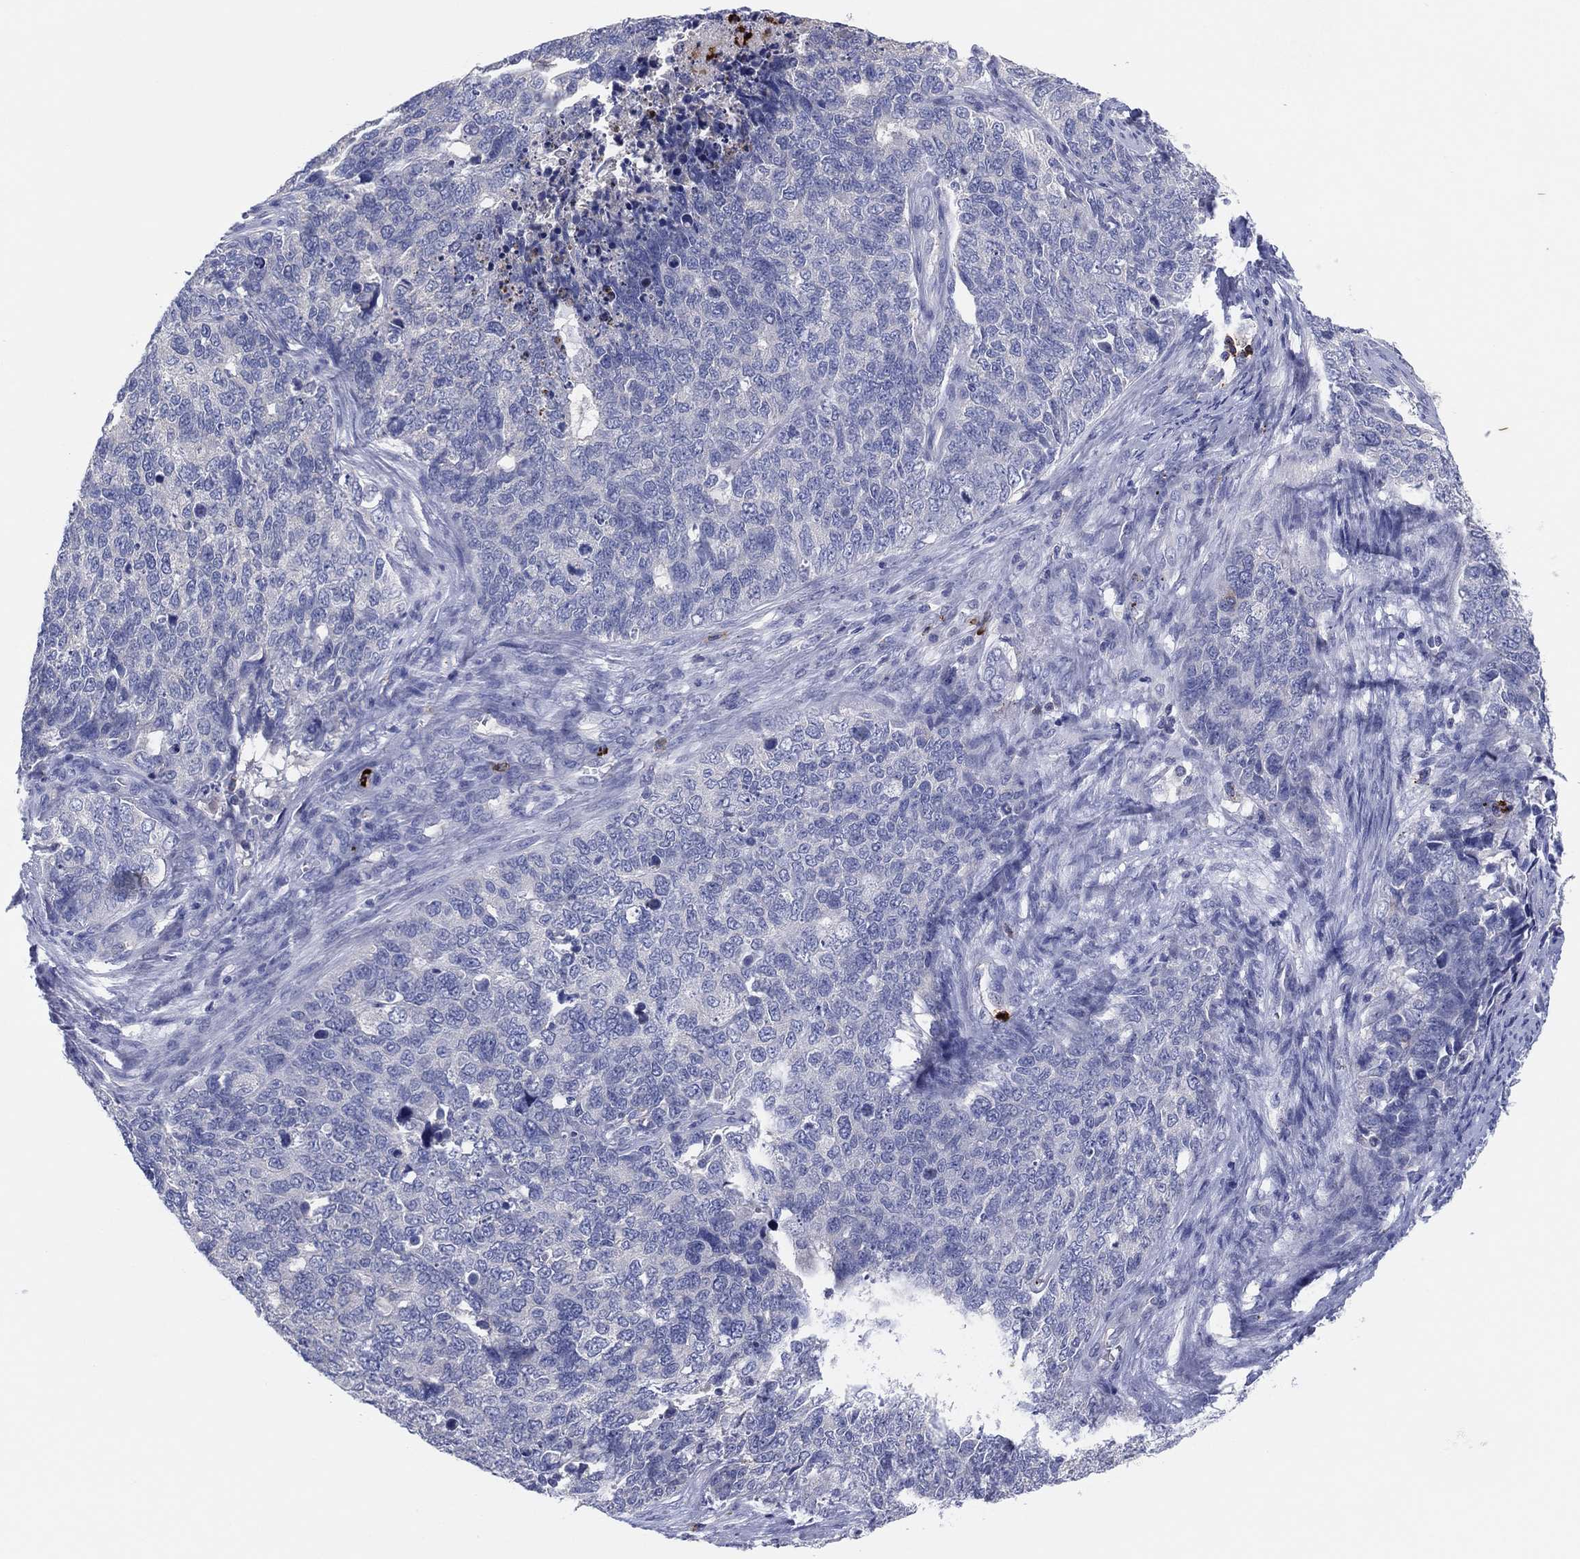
{"staining": {"intensity": "negative", "quantity": "none", "location": "none"}, "tissue": "cervical cancer", "cell_type": "Tumor cells", "image_type": "cancer", "snomed": [{"axis": "morphology", "description": "Squamous cell carcinoma, NOS"}, {"axis": "topography", "description": "Cervix"}], "caption": "Micrograph shows no protein expression in tumor cells of cervical squamous cell carcinoma tissue.", "gene": "PLAC8", "patient": {"sex": "female", "age": 63}}